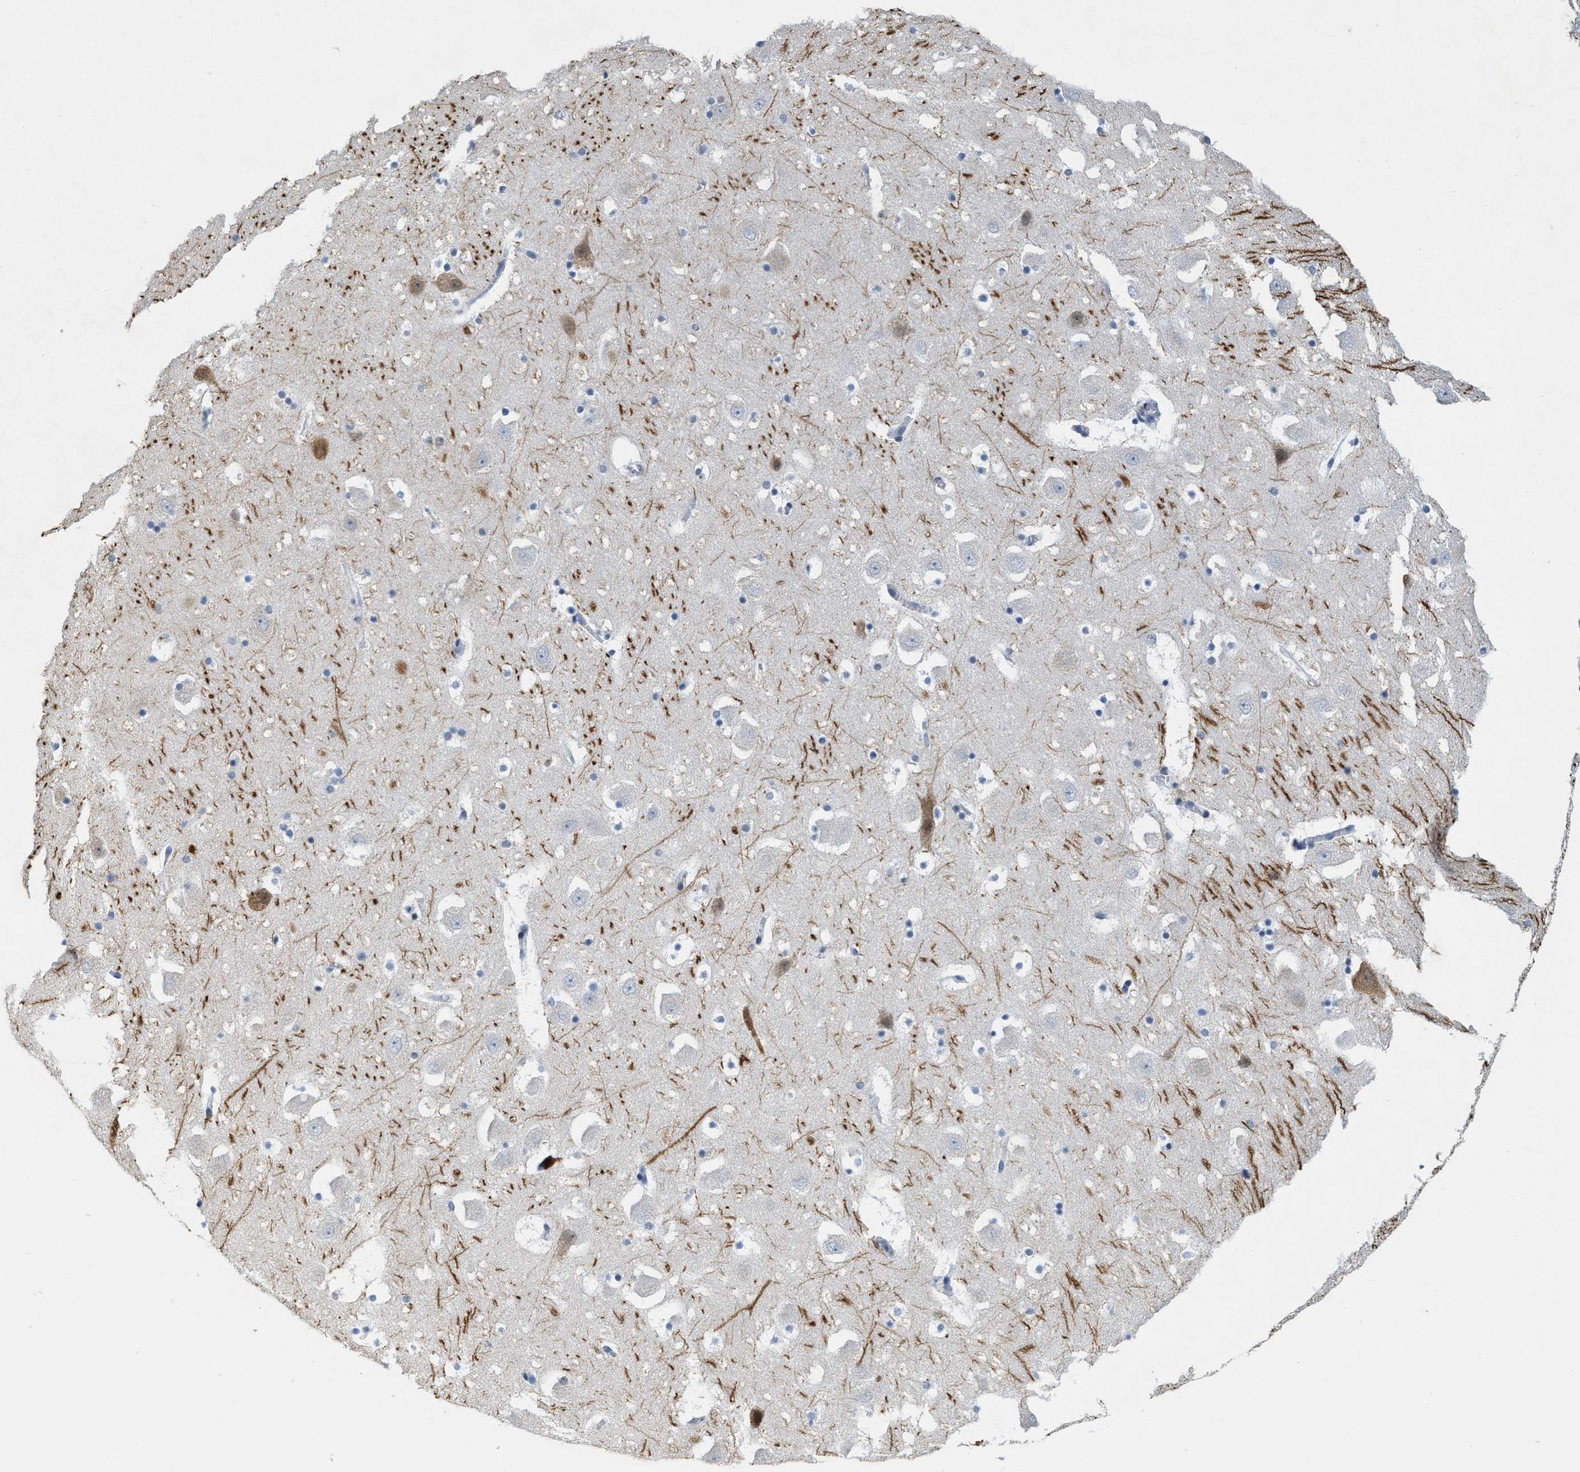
{"staining": {"intensity": "negative", "quantity": "none", "location": "none"}, "tissue": "hippocampus", "cell_type": "Glial cells", "image_type": "normal", "snomed": [{"axis": "morphology", "description": "Normal tissue, NOS"}, {"axis": "topography", "description": "Hippocampus"}], "caption": "The micrograph displays no significant staining in glial cells of hippocampus. (Stains: DAB (3,3'-diaminobenzidine) immunohistochemistry (IHC) with hematoxylin counter stain, Microscopy: brightfield microscopy at high magnification).", "gene": "SETD1B", "patient": {"sex": "male", "age": 45}}